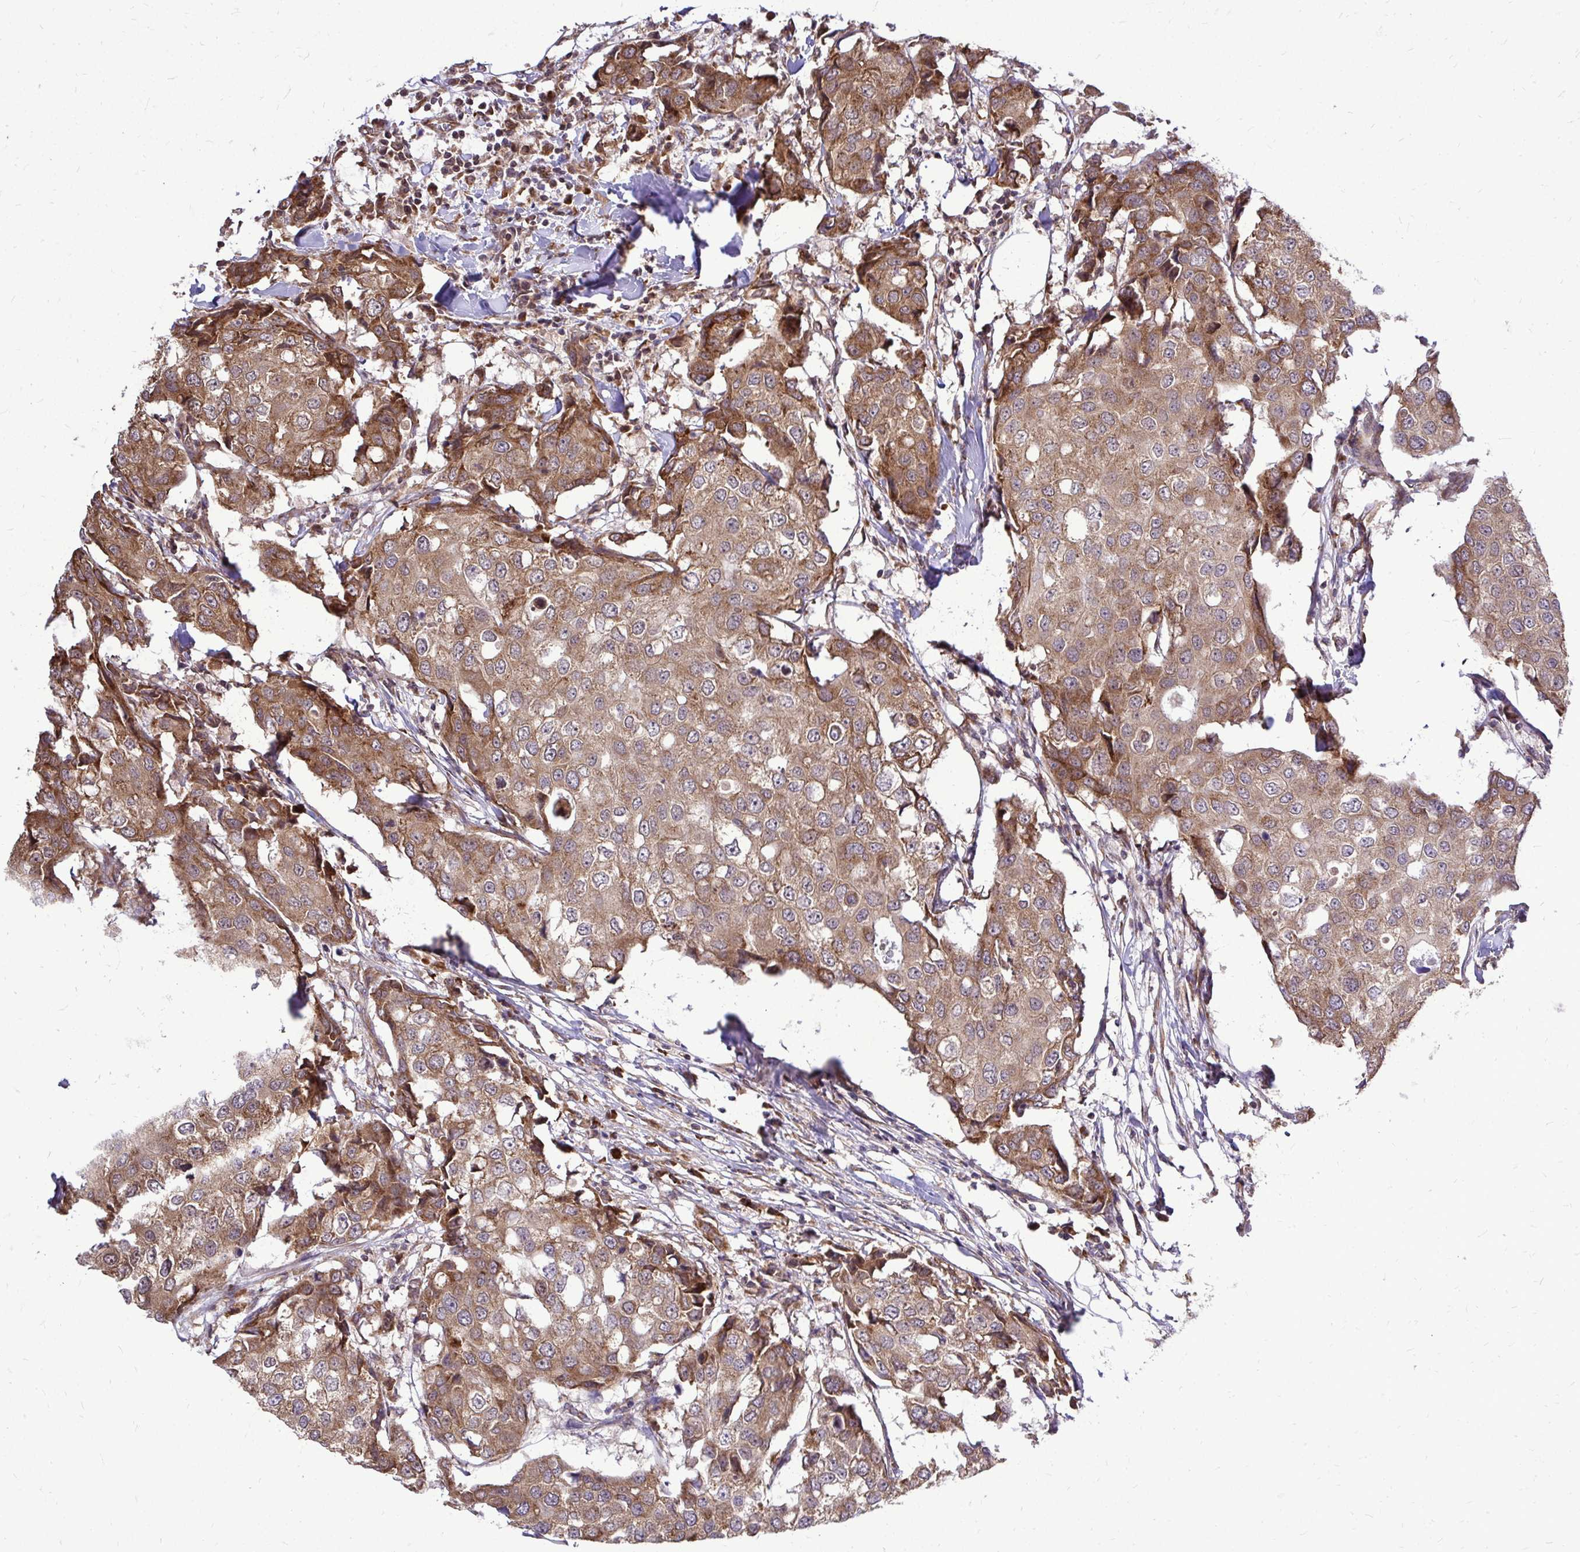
{"staining": {"intensity": "moderate", "quantity": ">75%", "location": "cytoplasmic/membranous"}, "tissue": "breast cancer", "cell_type": "Tumor cells", "image_type": "cancer", "snomed": [{"axis": "morphology", "description": "Duct carcinoma"}, {"axis": "topography", "description": "Breast"}], "caption": "Protein staining shows moderate cytoplasmic/membranous expression in about >75% of tumor cells in breast invasive ductal carcinoma. (DAB (3,3'-diaminobenzidine) IHC, brown staining for protein, blue staining for nuclei).", "gene": "FMR1", "patient": {"sex": "female", "age": 27}}